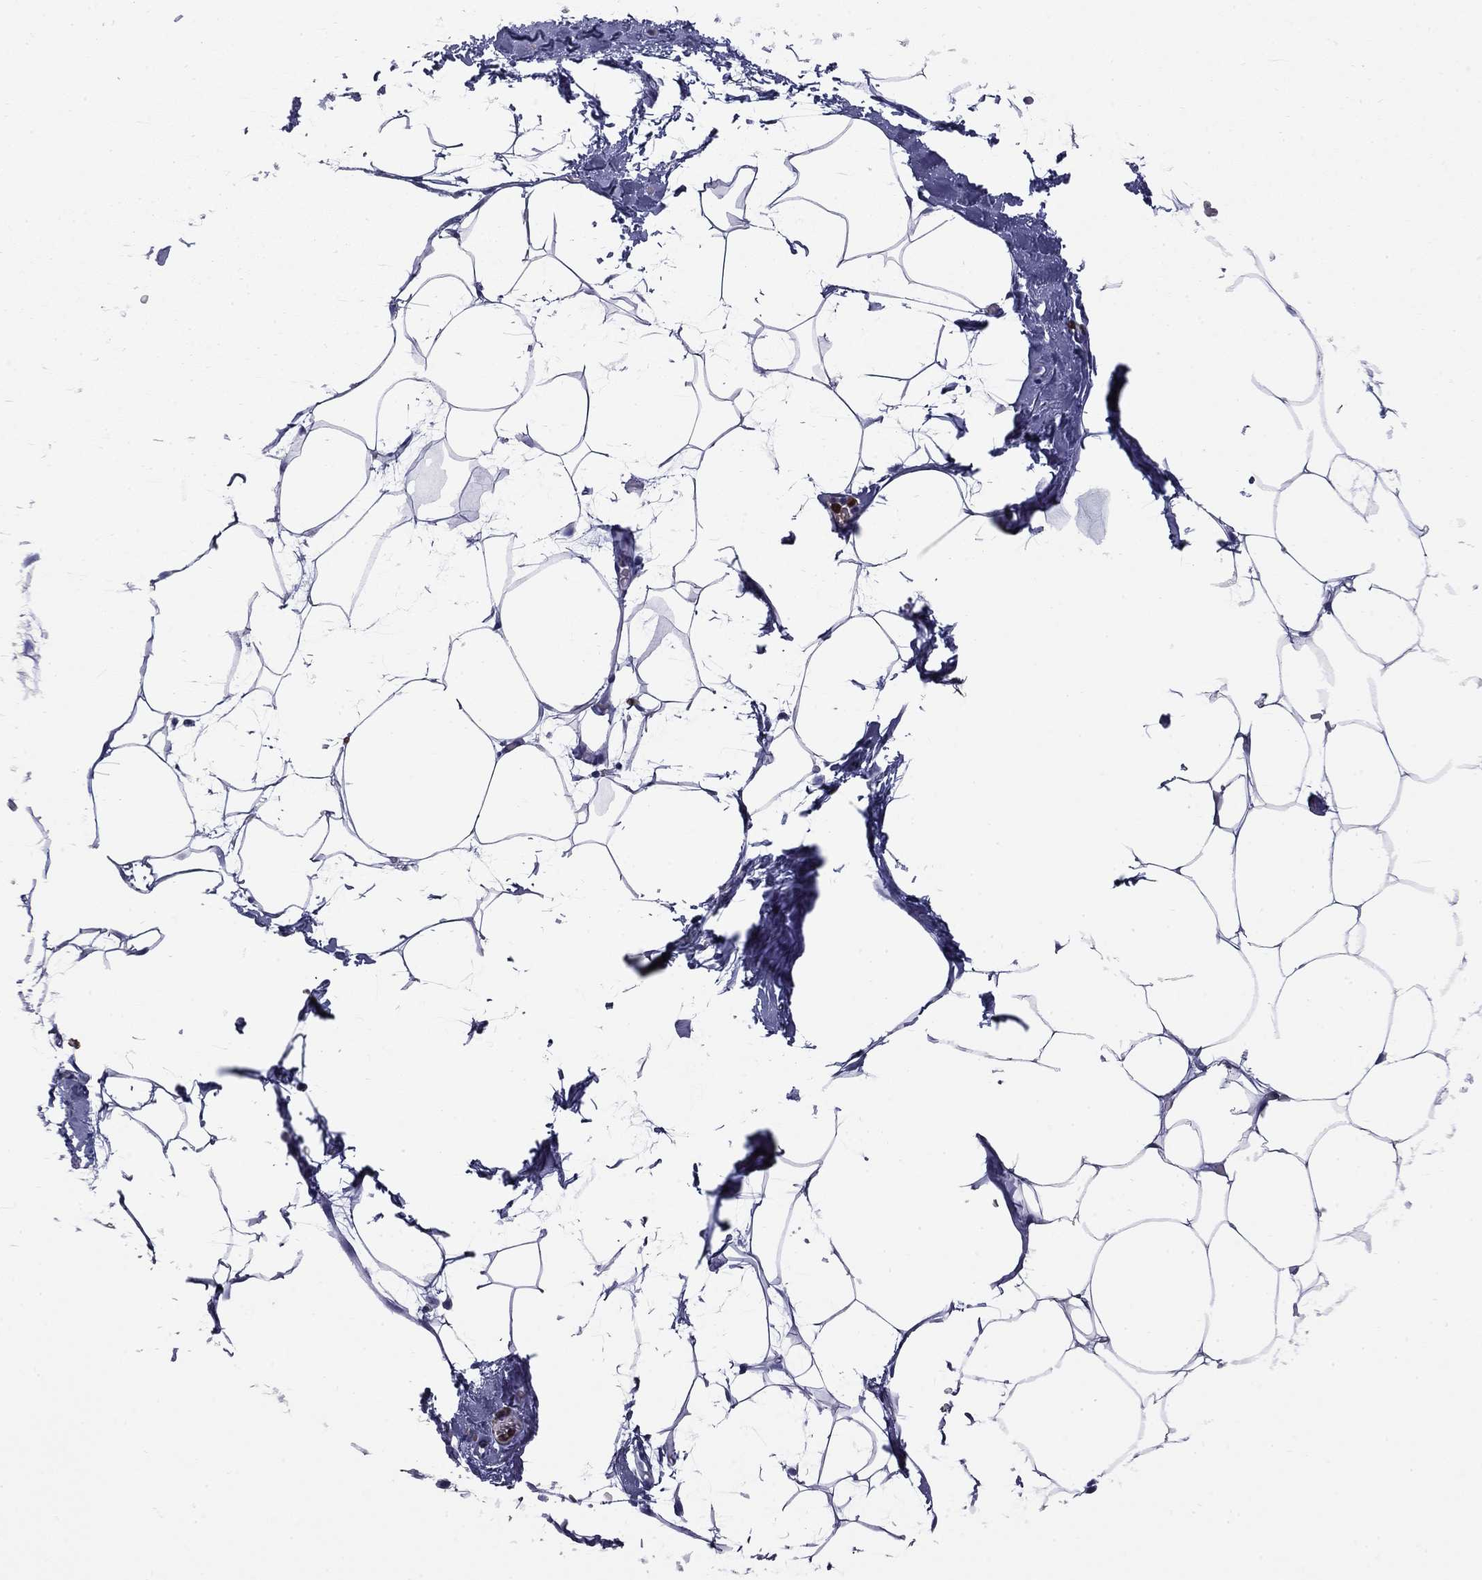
{"staining": {"intensity": "negative", "quantity": "none", "location": "none"}, "tissue": "adipose tissue", "cell_type": "Adipocytes", "image_type": "normal", "snomed": [{"axis": "morphology", "description": "Normal tissue, NOS"}, {"axis": "topography", "description": "Adipose tissue"}], "caption": "DAB immunohistochemical staining of normal adipose tissue displays no significant positivity in adipocytes.", "gene": "TRIM29", "patient": {"sex": "male", "age": 57}}